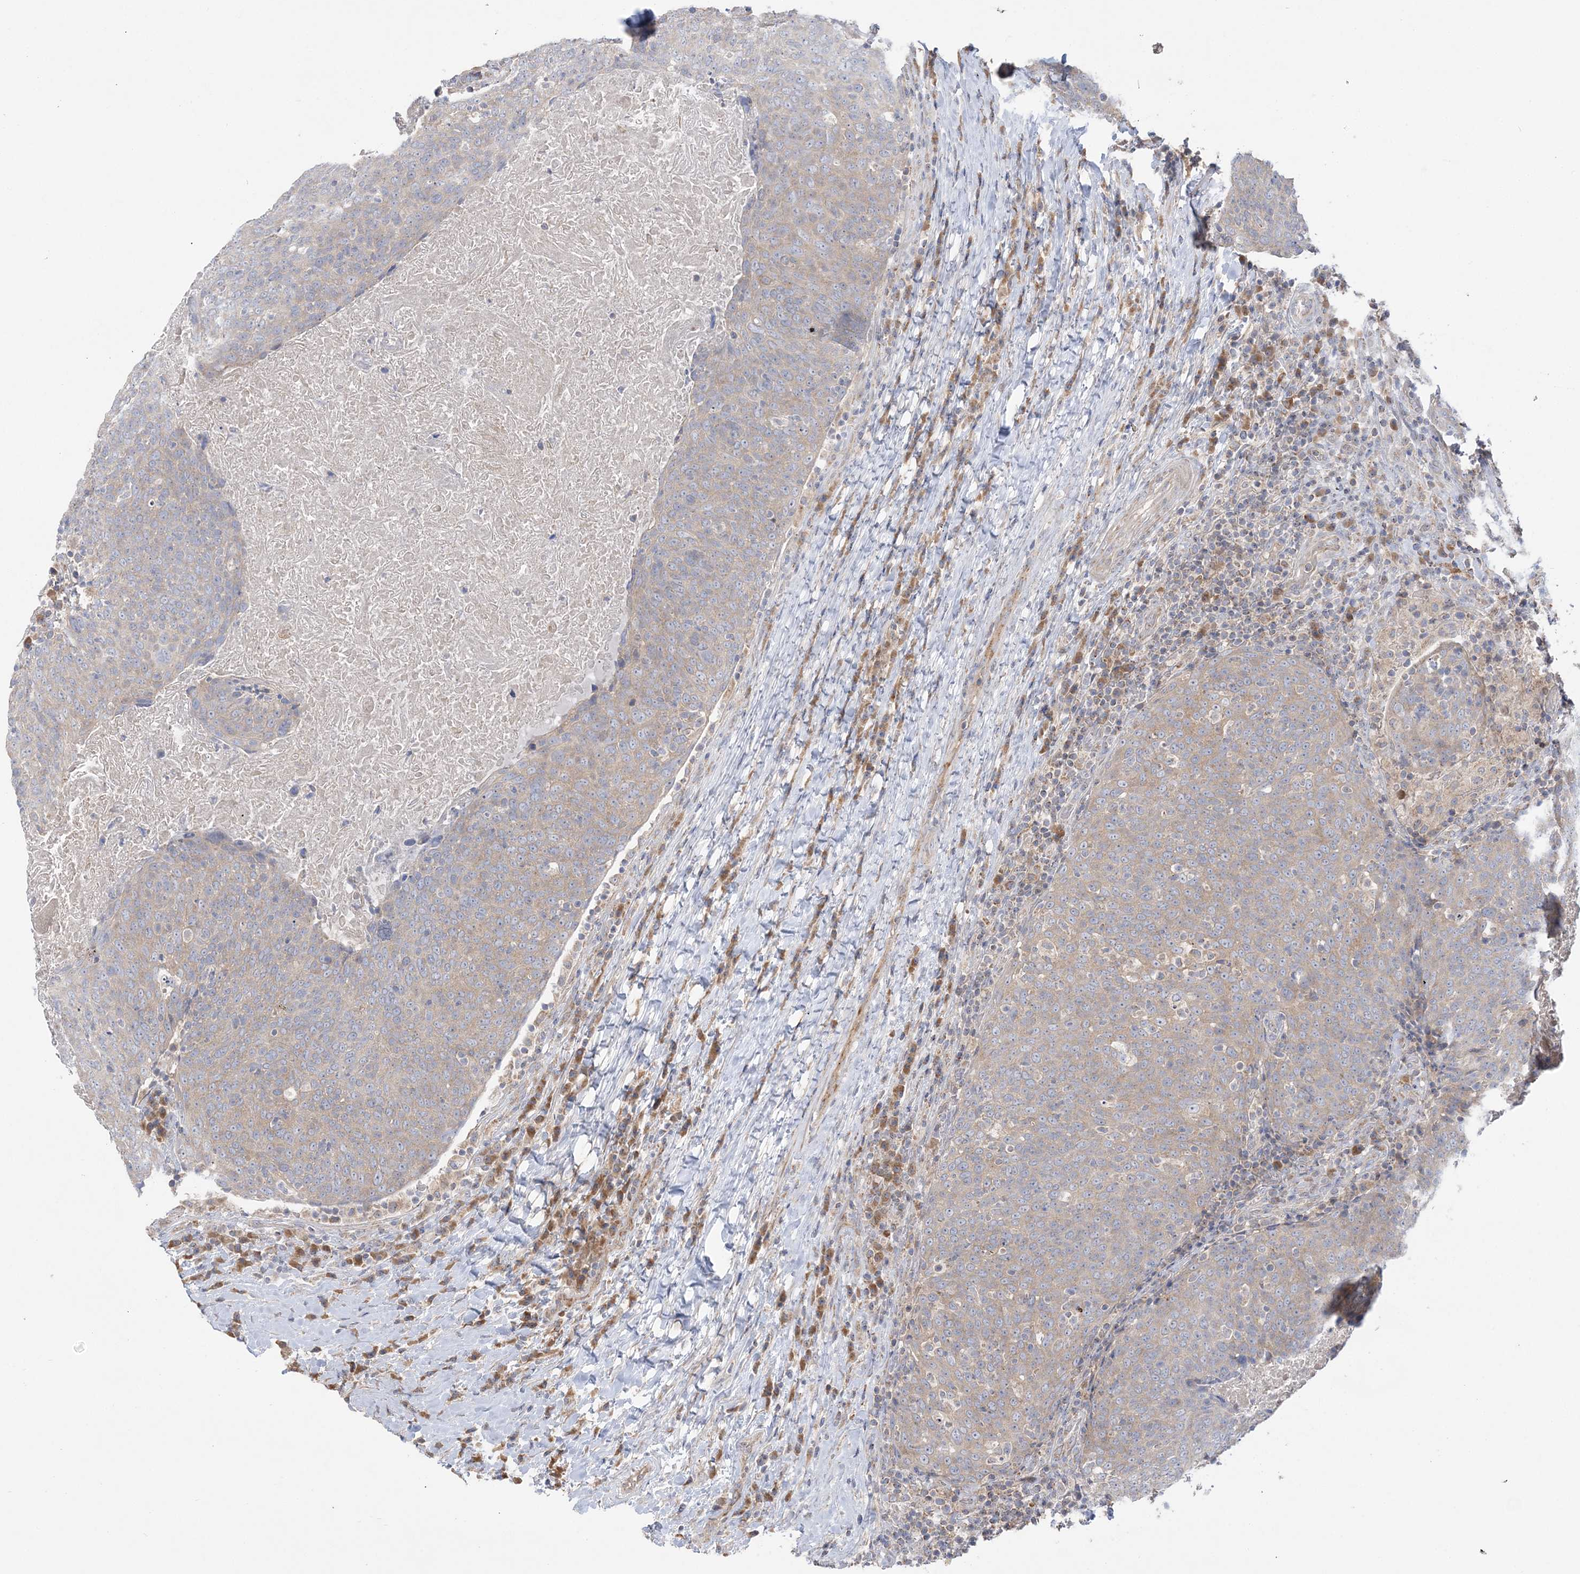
{"staining": {"intensity": "weak", "quantity": ">75%", "location": "cytoplasmic/membranous"}, "tissue": "head and neck cancer", "cell_type": "Tumor cells", "image_type": "cancer", "snomed": [{"axis": "morphology", "description": "Squamous cell carcinoma, NOS"}, {"axis": "morphology", "description": "Squamous cell carcinoma, metastatic, NOS"}, {"axis": "topography", "description": "Lymph node"}, {"axis": "topography", "description": "Head-Neck"}], "caption": "The immunohistochemical stain highlights weak cytoplasmic/membranous positivity in tumor cells of head and neck cancer tissue. The staining was performed using DAB, with brown indicating positive protein expression. Nuclei are stained blue with hematoxylin.", "gene": "MMADHC", "patient": {"sex": "male", "age": 62}}